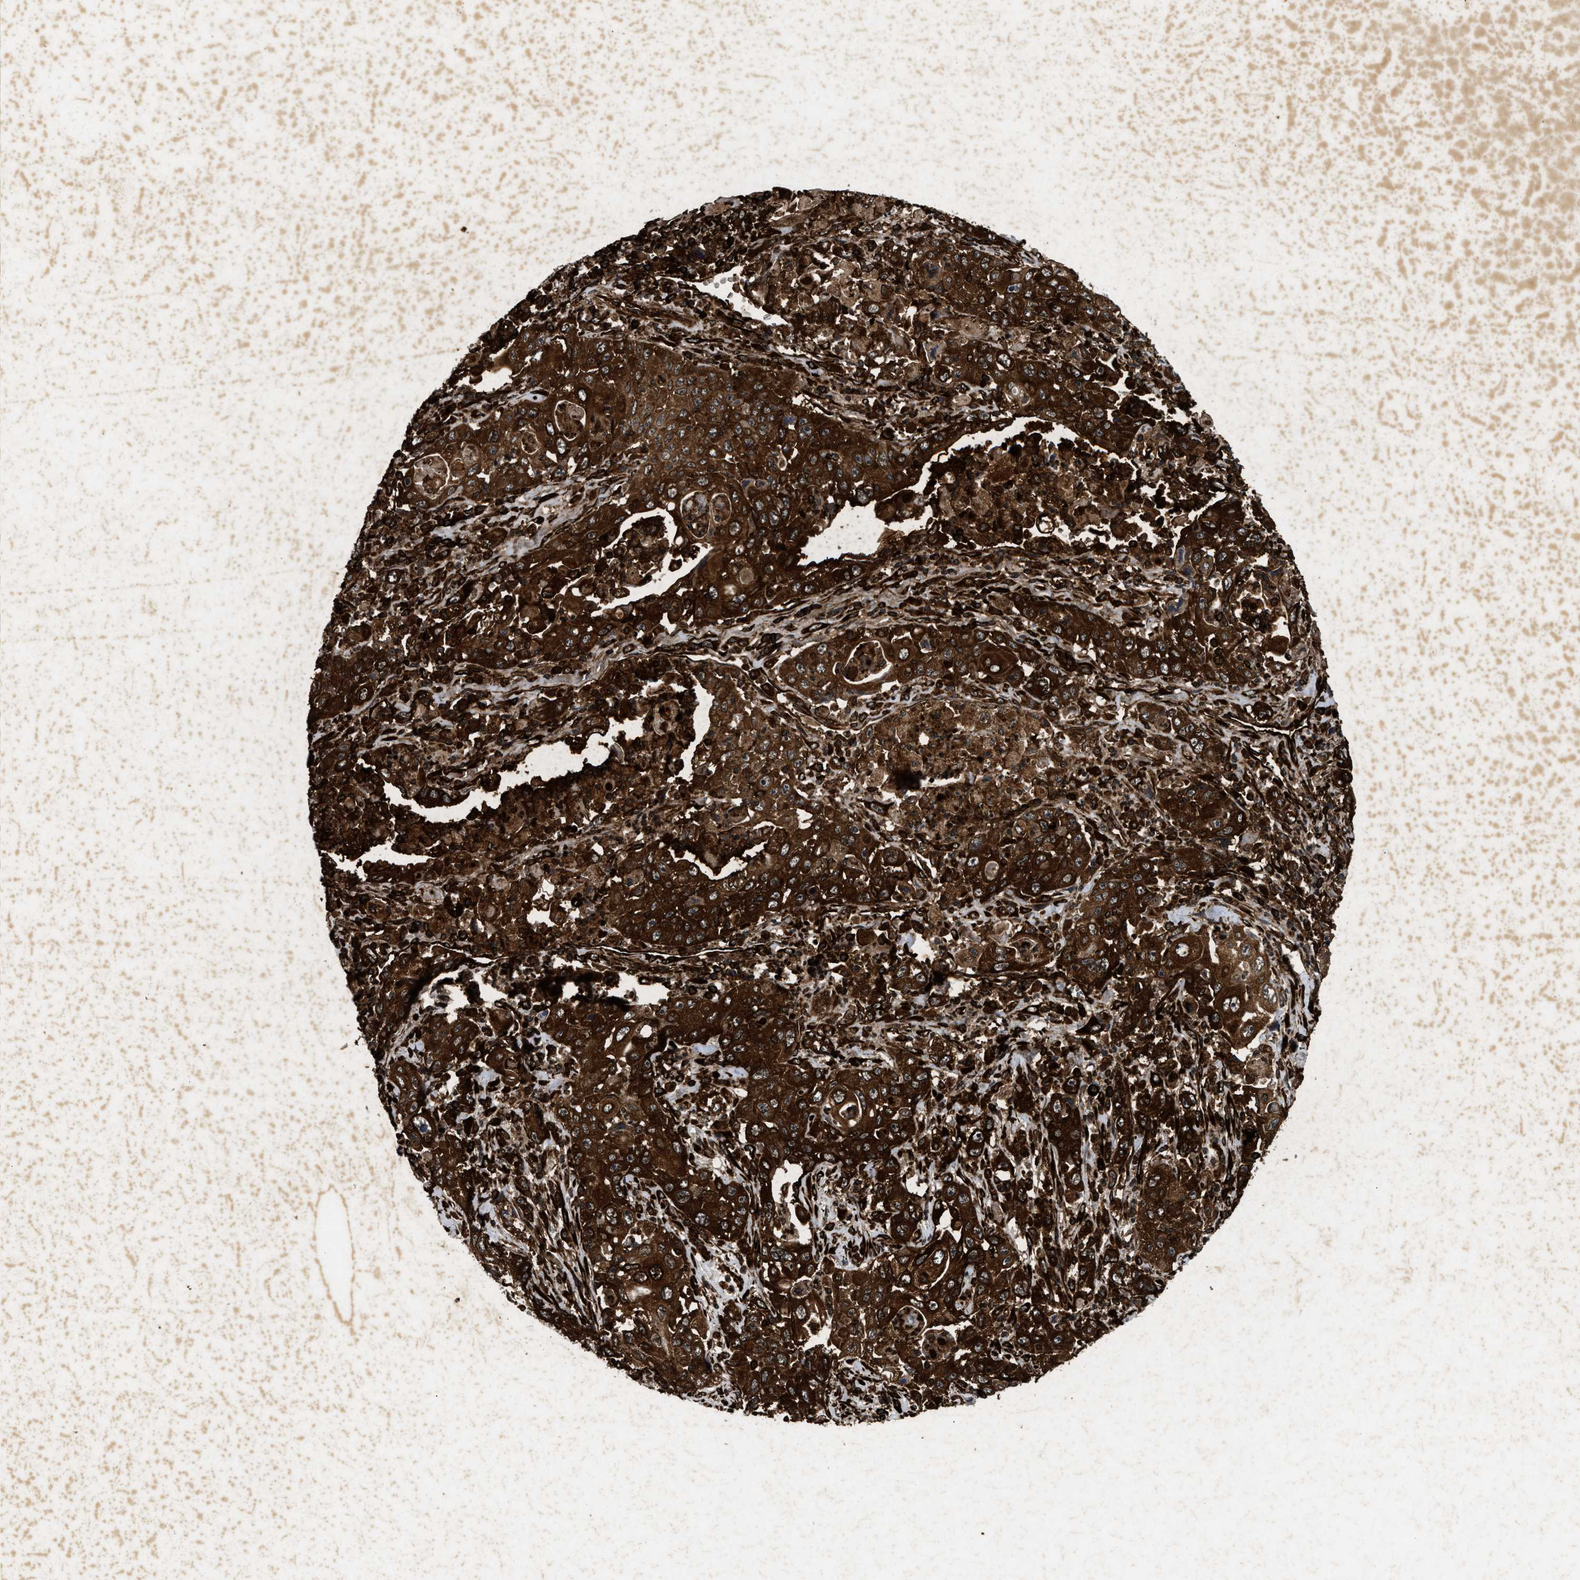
{"staining": {"intensity": "strong", "quantity": ">75%", "location": "cytoplasmic/membranous,nuclear"}, "tissue": "pancreatic cancer", "cell_type": "Tumor cells", "image_type": "cancer", "snomed": [{"axis": "morphology", "description": "Adenocarcinoma, NOS"}, {"axis": "topography", "description": "Pancreas"}], "caption": "Strong cytoplasmic/membranous and nuclear expression for a protein is present in about >75% of tumor cells of pancreatic adenocarcinoma using immunohistochemistry (IHC).", "gene": "ACOX1", "patient": {"sex": "male", "age": 70}}